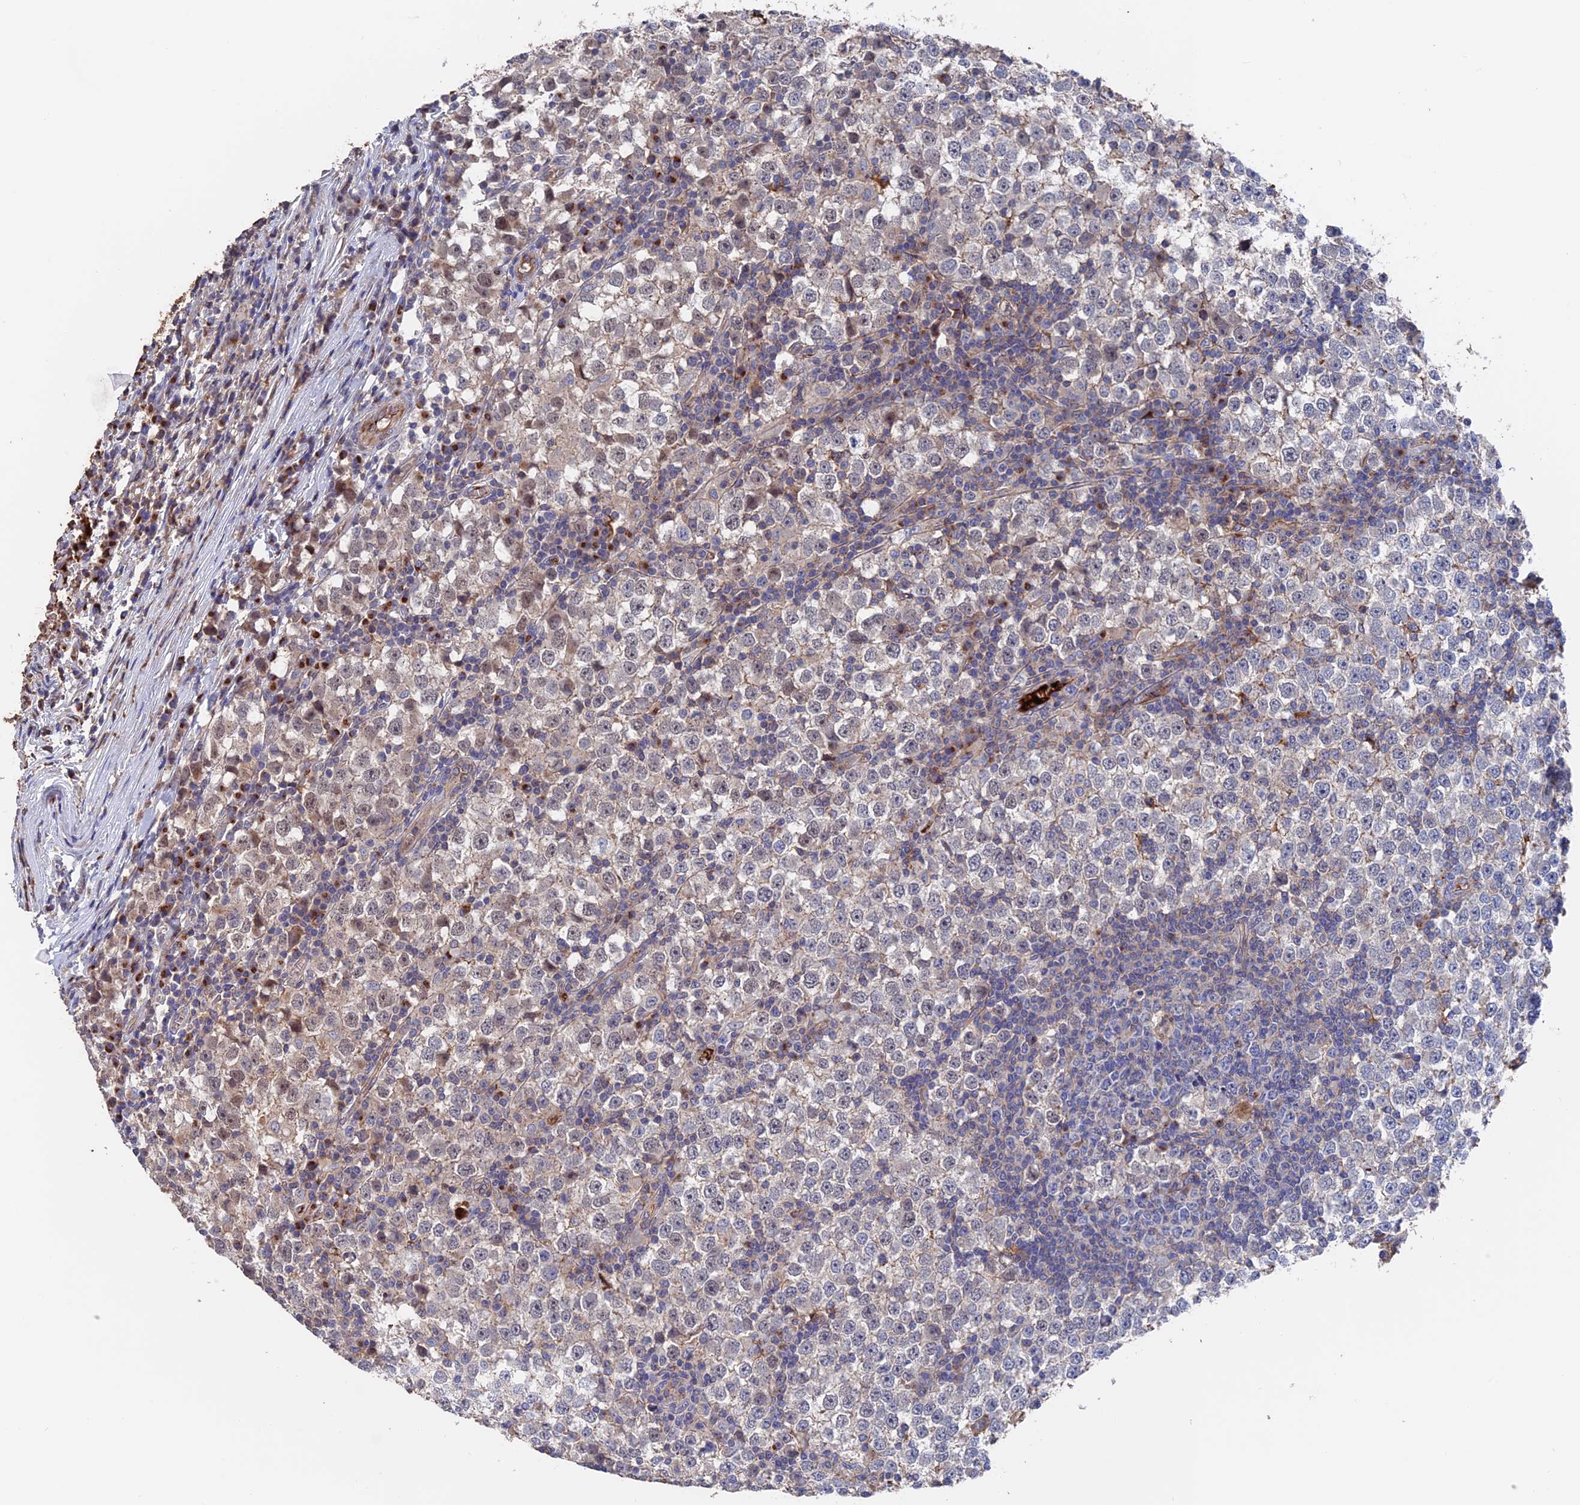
{"staining": {"intensity": "negative", "quantity": "none", "location": "none"}, "tissue": "testis cancer", "cell_type": "Tumor cells", "image_type": "cancer", "snomed": [{"axis": "morphology", "description": "Seminoma, NOS"}, {"axis": "topography", "description": "Testis"}], "caption": "Immunohistochemical staining of testis cancer reveals no significant expression in tumor cells.", "gene": "HPF1", "patient": {"sex": "male", "age": 65}}